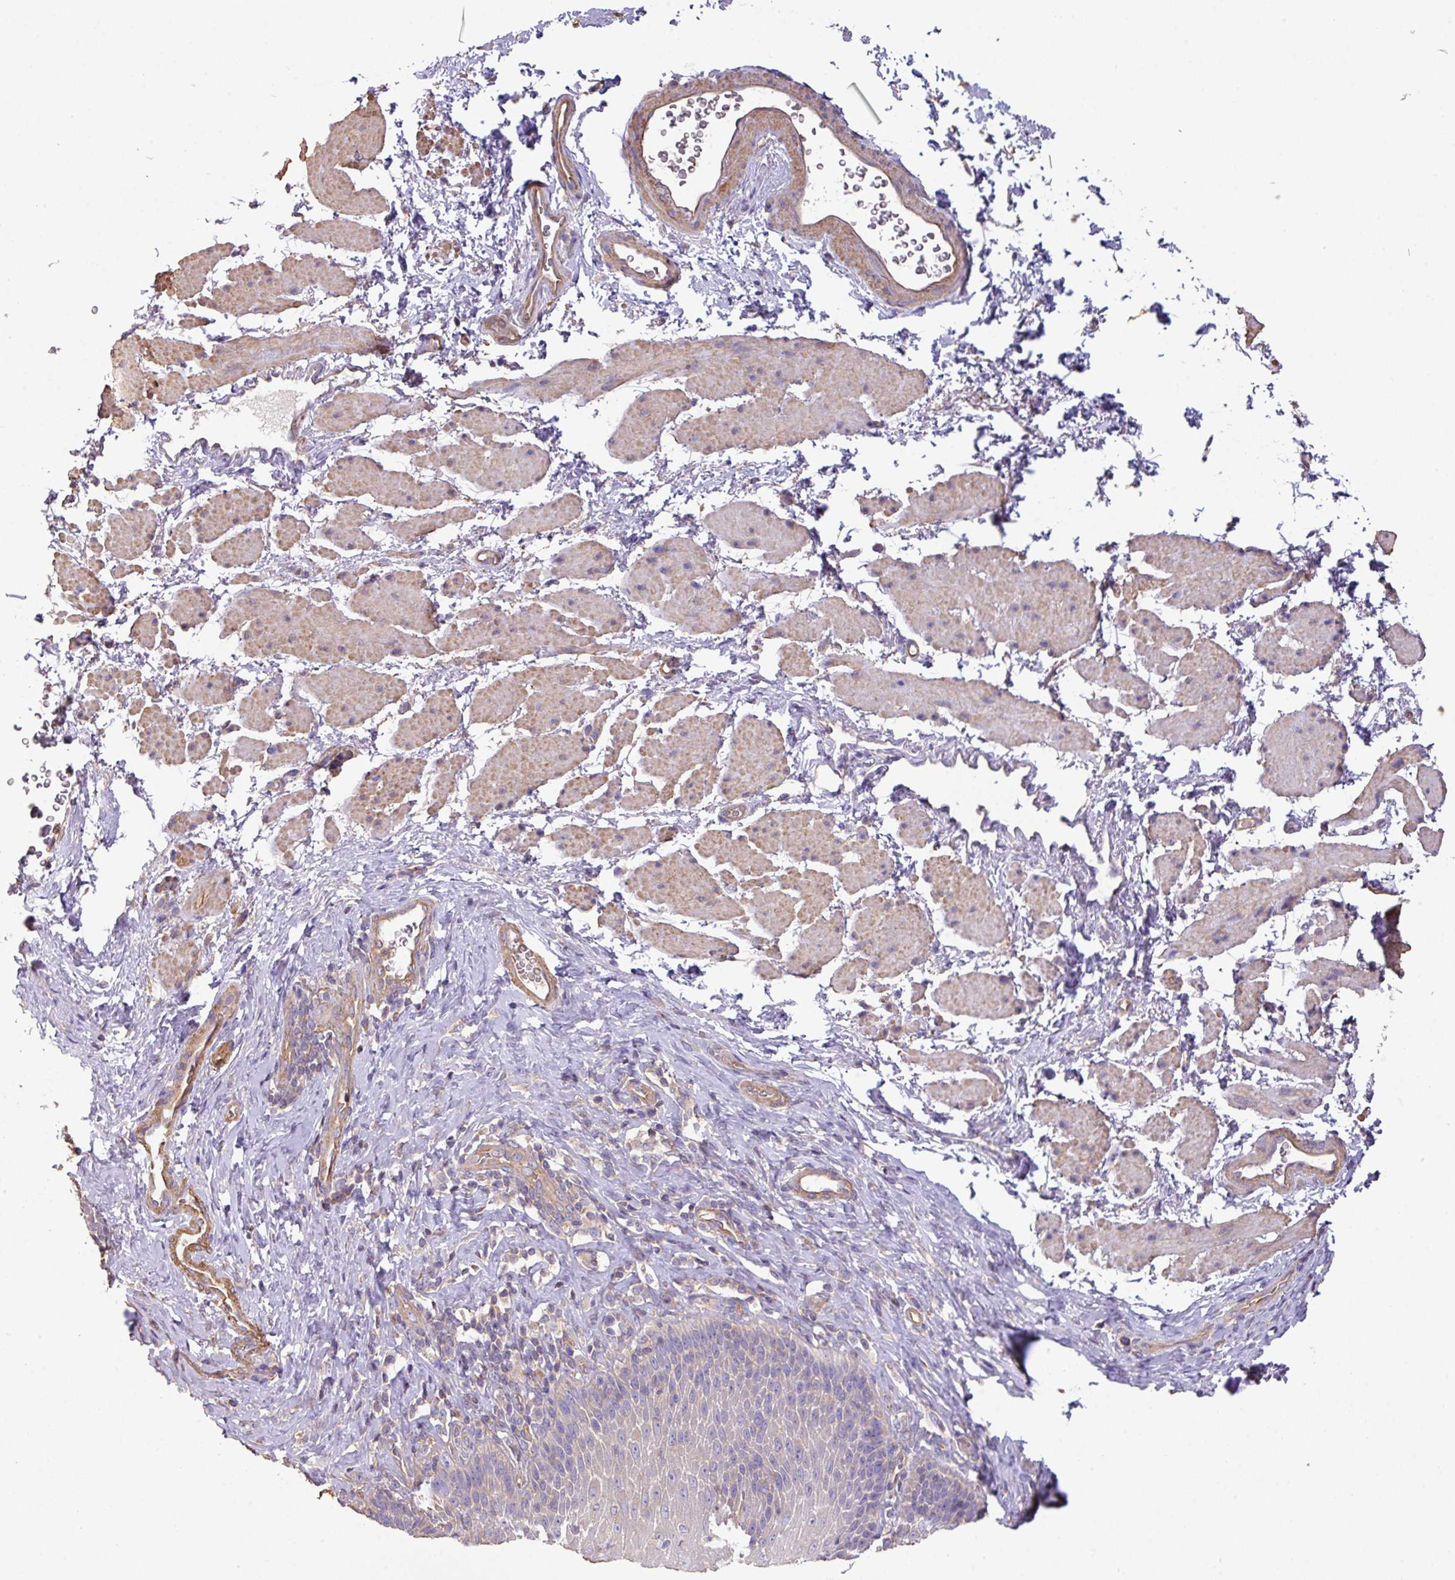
{"staining": {"intensity": "negative", "quantity": "none", "location": "none"}, "tissue": "esophagus", "cell_type": "Squamous epithelial cells", "image_type": "normal", "snomed": [{"axis": "morphology", "description": "Normal tissue, NOS"}, {"axis": "topography", "description": "Esophagus"}], "caption": "The photomicrograph demonstrates no significant positivity in squamous epithelial cells of esophagus.", "gene": "CALML4", "patient": {"sex": "female", "age": 61}}